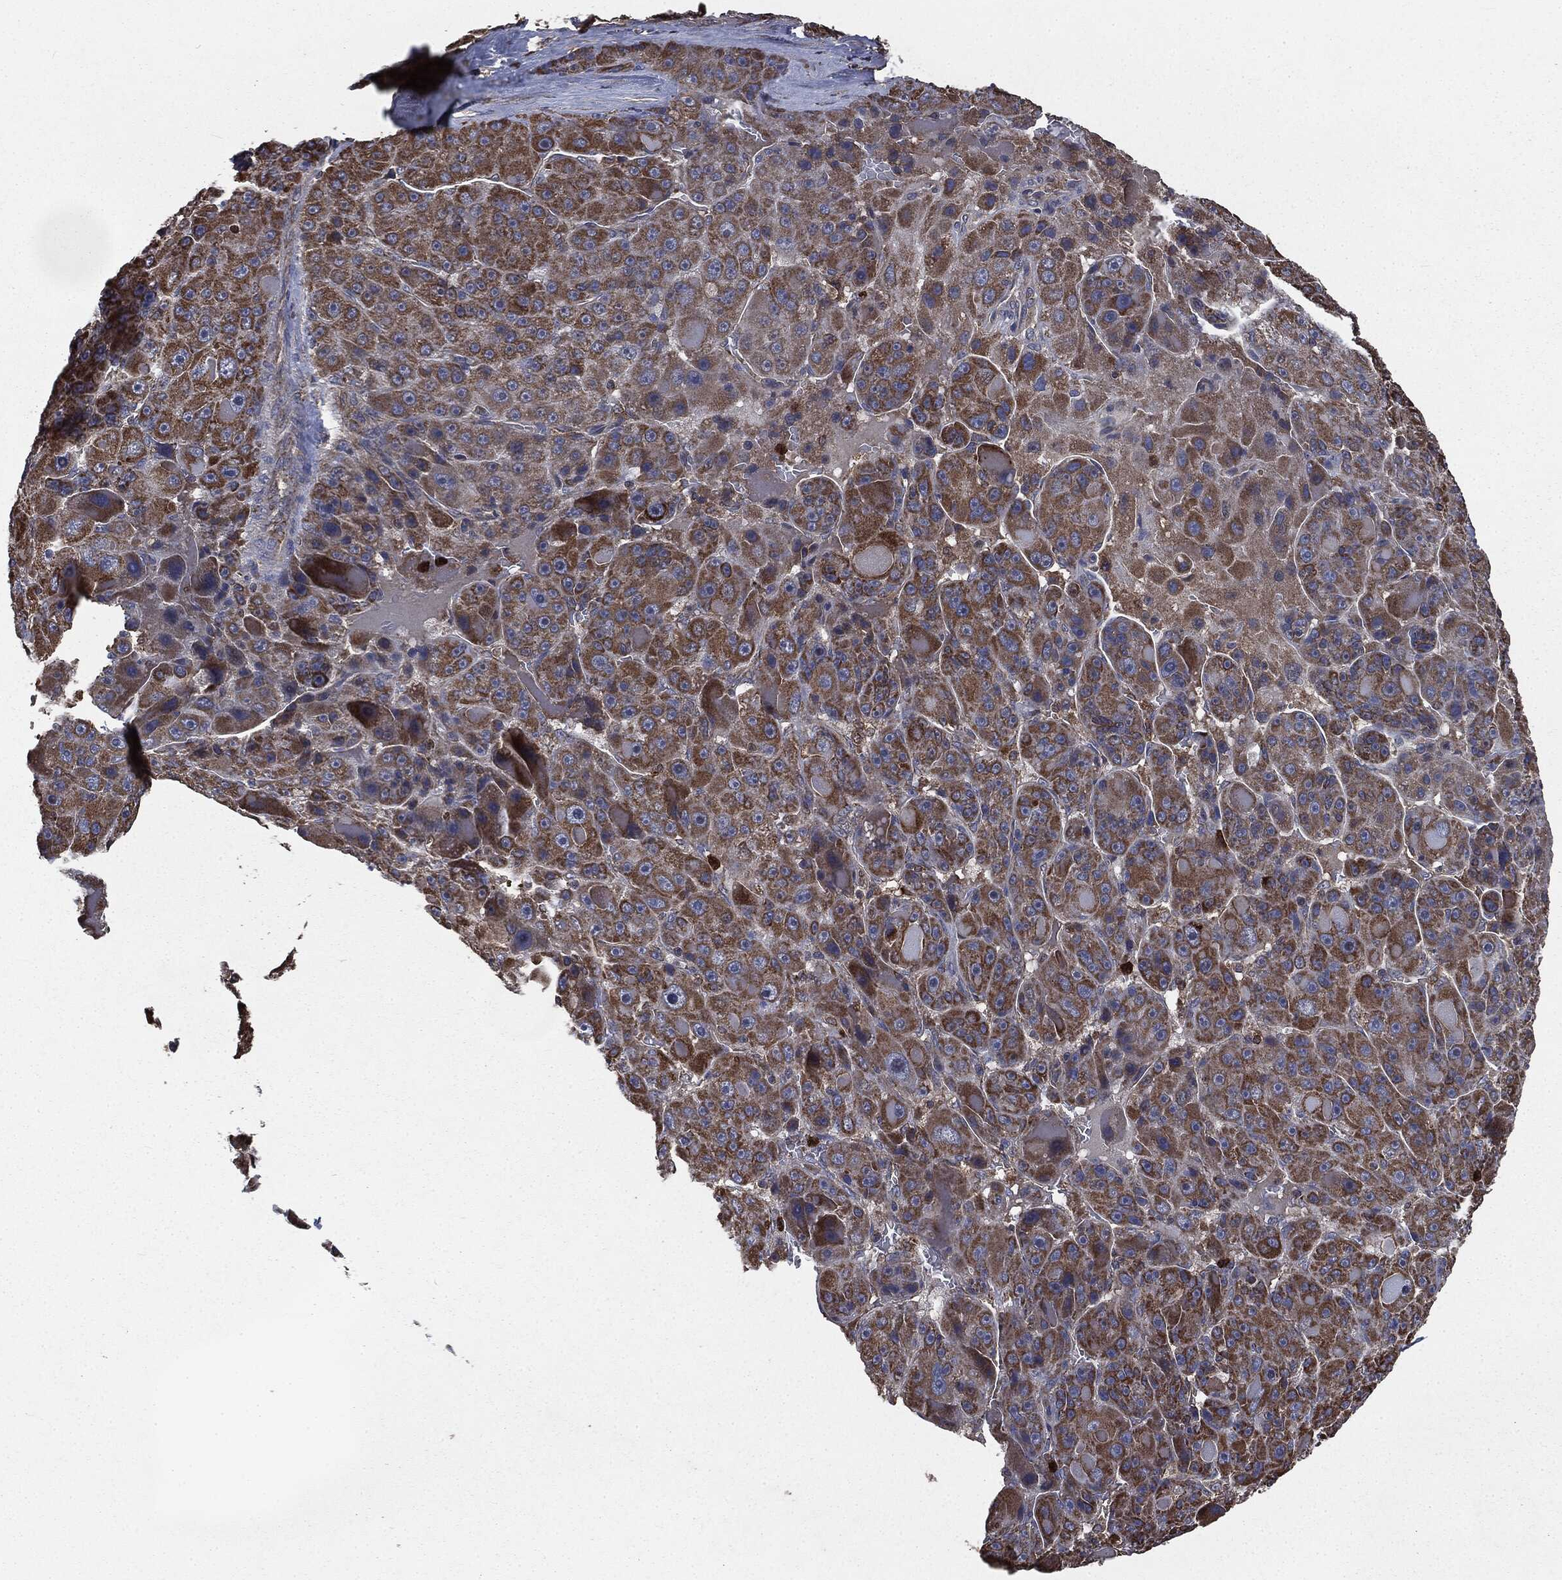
{"staining": {"intensity": "moderate", "quantity": ">75%", "location": "cytoplasmic/membranous"}, "tissue": "liver cancer", "cell_type": "Tumor cells", "image_type": "cancer", "snomed": [{"axis": "morphology", "description": "Carcinoma, Hepatocellular, NOS"}, {"axis": "topography", "description": "Liver"}], "caption": "High-power microscopy captured an immunohistochemistry (IHC) histopathology image of liver cancer (hepatocellular carcinoma), revealing moderate cytoplasmic/membranous expression in approximately >75% of tumor cells.", "gene": "MAPK6", "patient": {"sex": "male", "age": 76}}